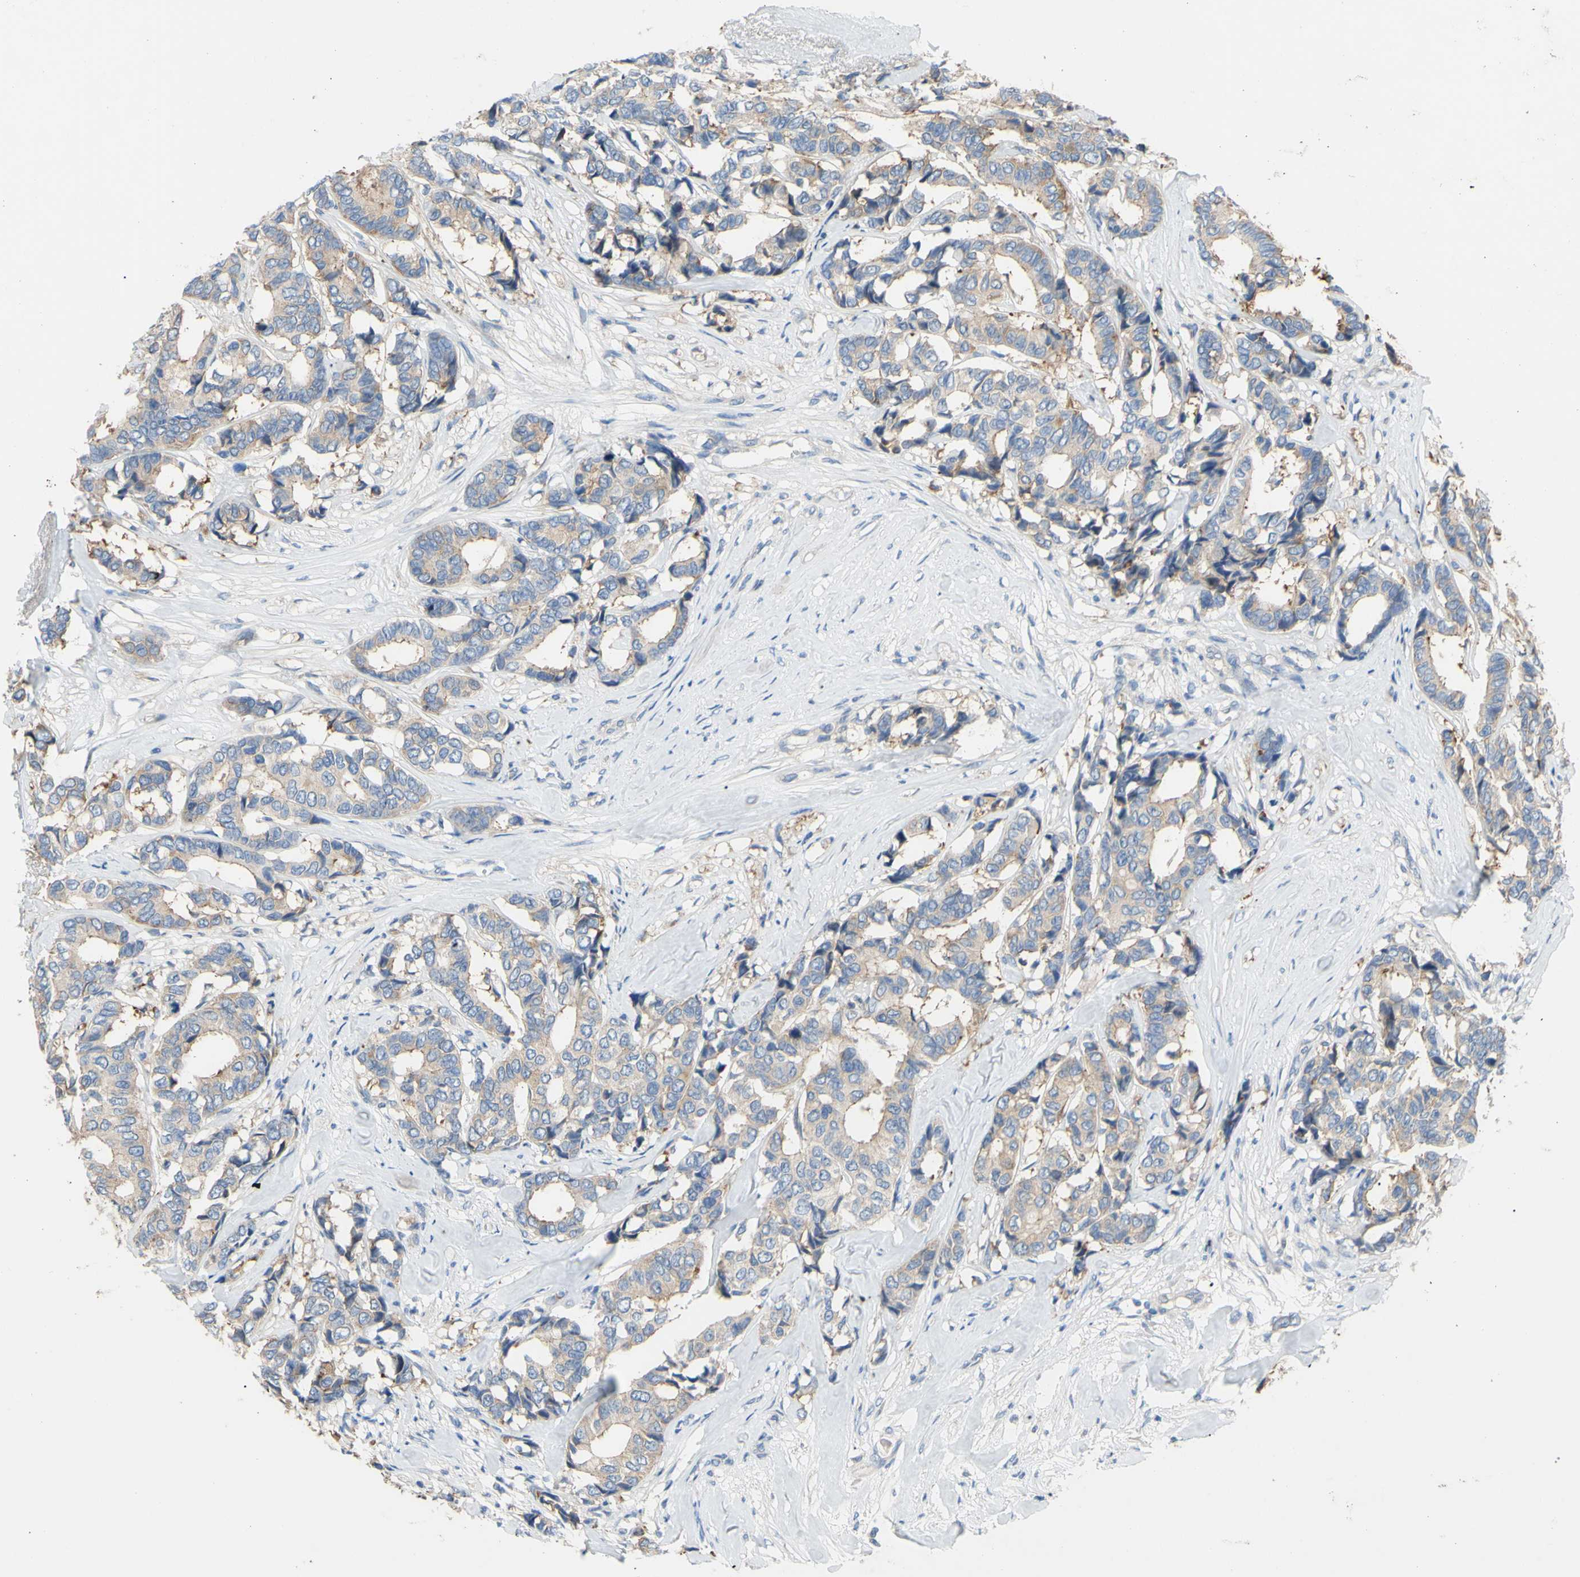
{"staining": {"intensity": "weak", "quantity": ">75%", "location": "cytoplasmic/membranous"}, "tissue": "breast cancer", "cell_type": "Tumor cells", "image_type": "cancer", "snomed": [{"axis": "morphology", "description": "Duct carcinoma"}, {"axis": "topography", "description": "Breast"}], "caption": "This is an image of immunohistochemistry staining of intraductal carcinoma (breast), which shows weak expression in the cytoplasmic/membranous of tumor cells.", "gene": "TMEM59L", "patient": {"sex": "female", "age": 87}}